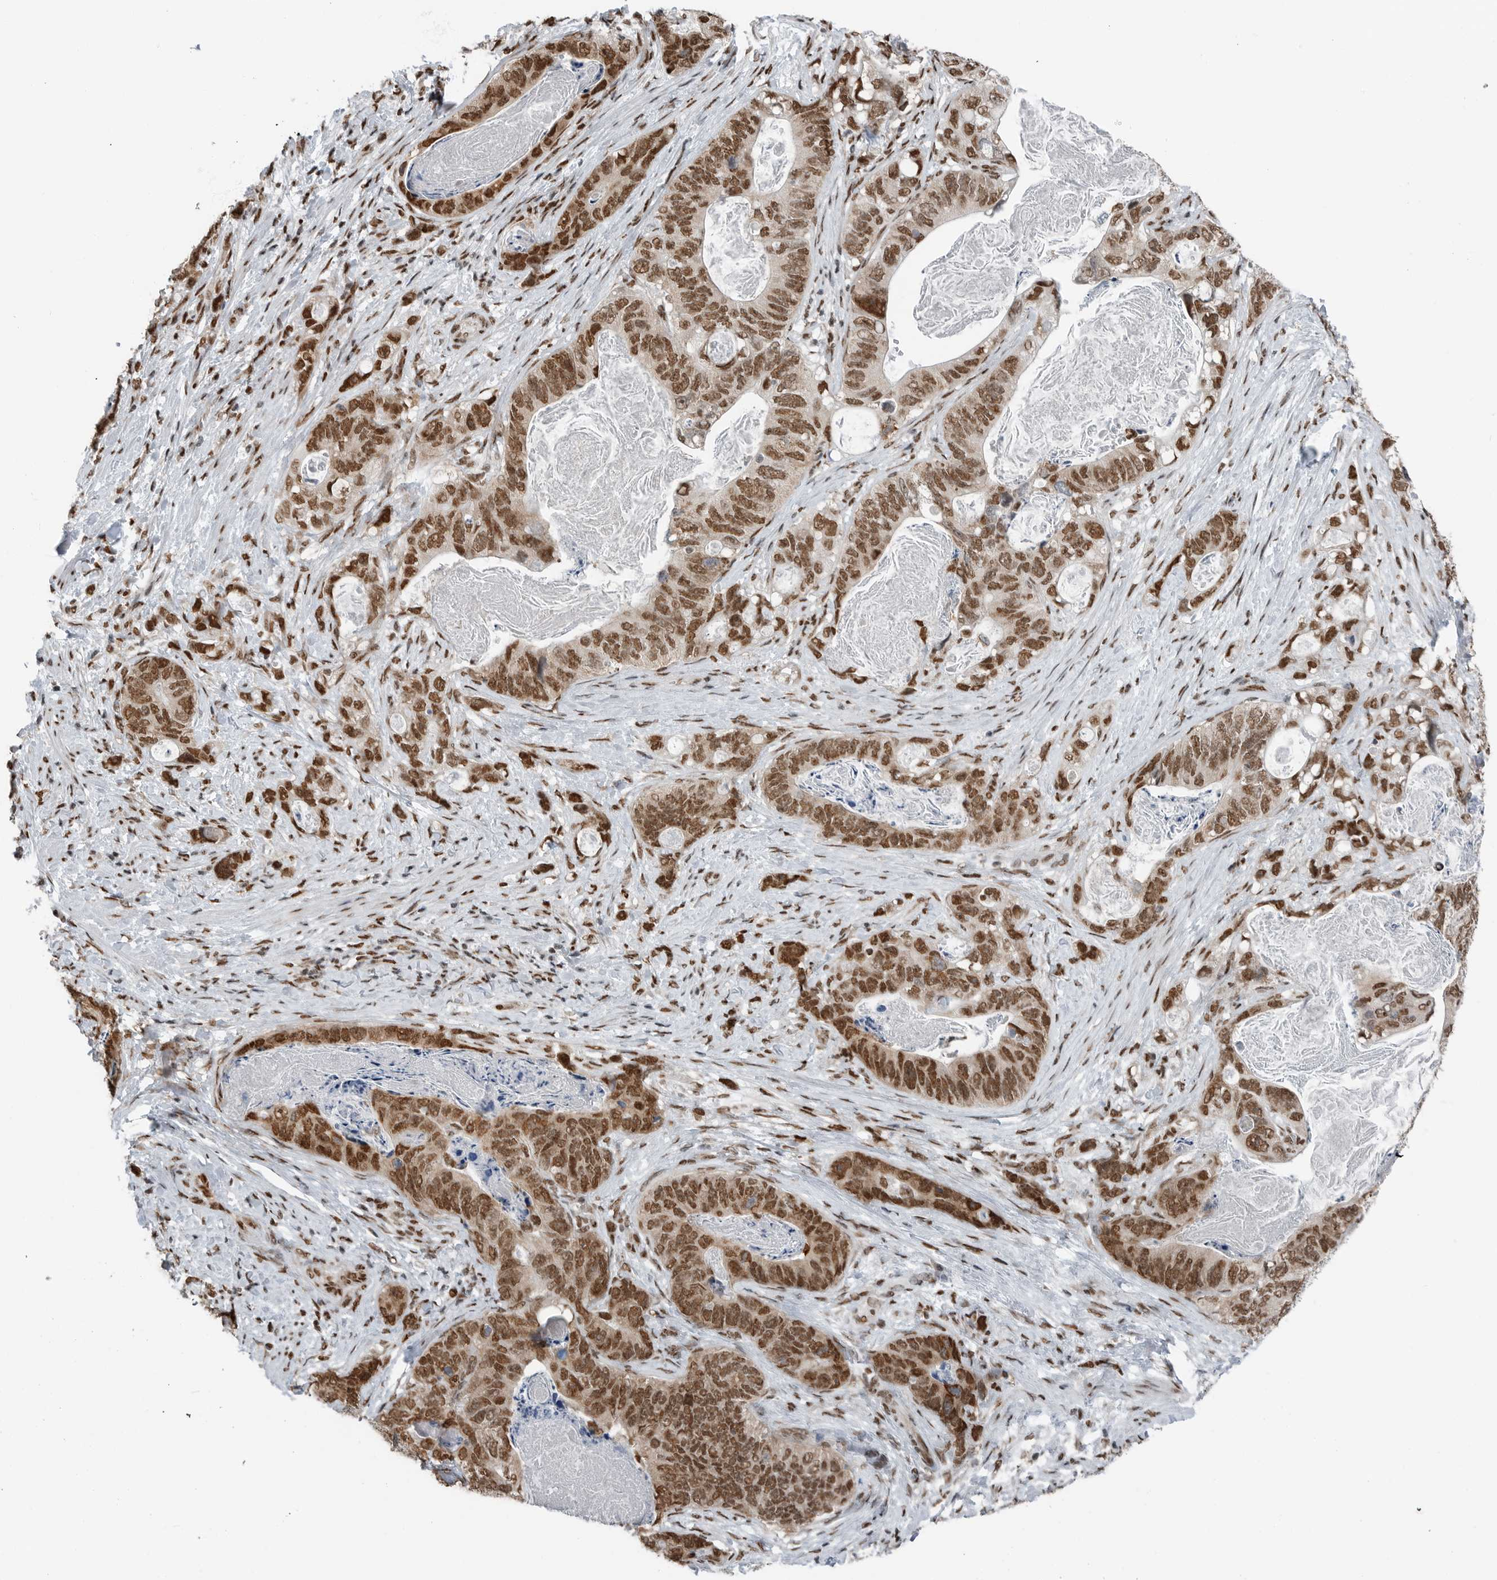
{"staining": {"intensity": "moderate", "quantity": ">75%", "location": "nuclear"}, "tissue": "stomach cancer", "cell_type": "Tumor cells", "image_type": "cancer", "snomed": [{"axis": "morphology", "description": "Normal tissue, NOS"}, {"axis": "morphology", "description": "Adenocarcinoma, NOS"}, {"axis": "topography", "description": "Stomach"}], "caption": "DAB (3,3'-diaminobenzidine) immunohistochemical staining of stomach adenocarcinoma displays moderate nuclear protein positivity in approximately >75% of tumor cells.", "gene": "BLZF1", "patient": {"sex": "female", "age": 89}}